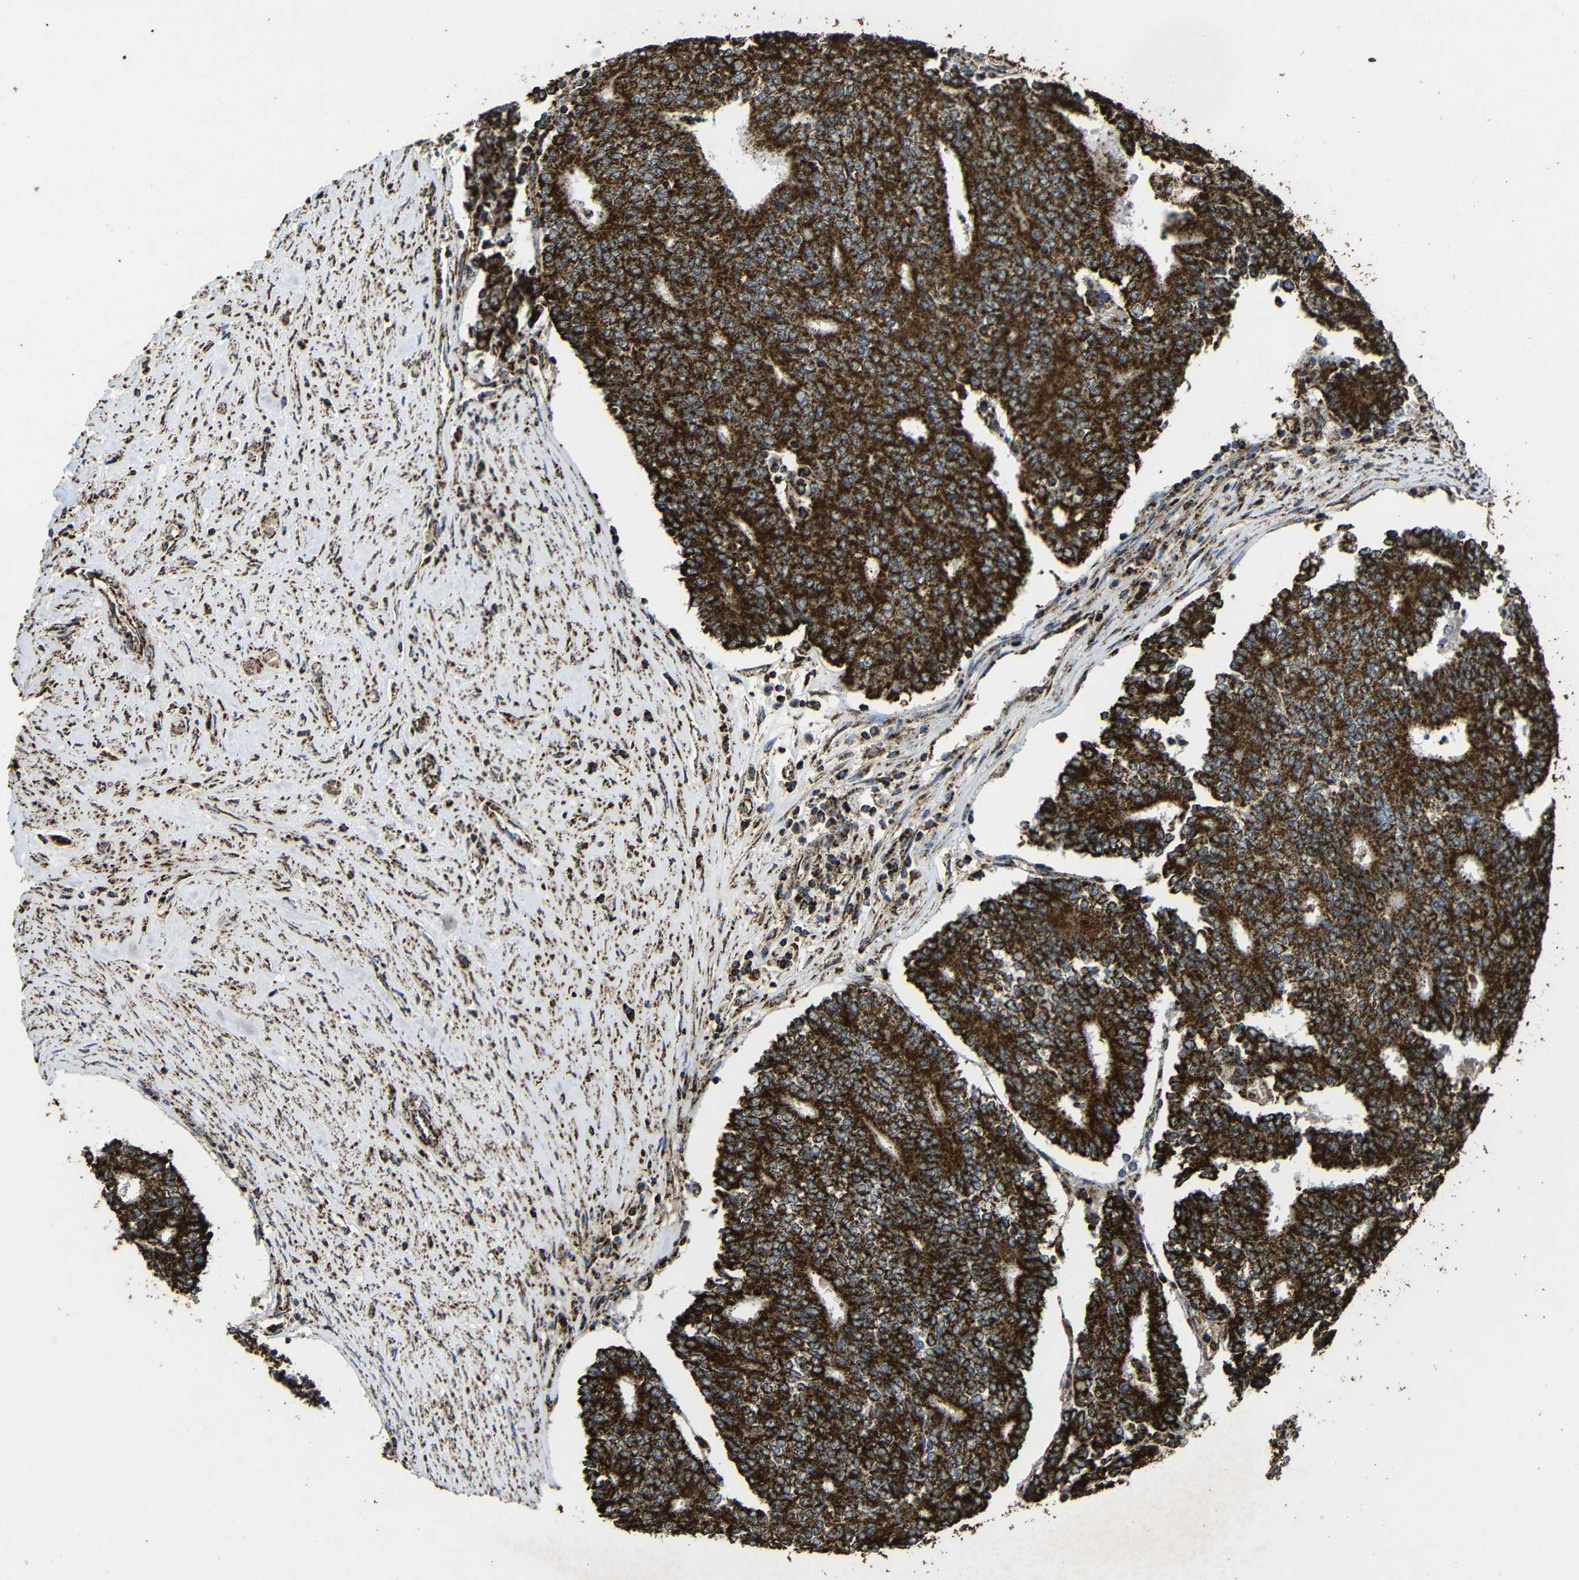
{"staining": {"intensity": "strong", "quantity": ">75%", "location": "cytoplasmic/membranous"}, "tissue": "prostate cancer", "cell_type": "Tumor cells", "image_type": "cancer", "snomed": [{"axis": "morphology", "description": "Normal tissue, NOS"}, {"axis": "morphology", "description": "Adenocarcinoma, High grade"}, {"axis": "topography", "description": "Prostate"}, {"axis": "topography", "description": "Seminal veicle"}], "caption": "Prostate cancer (adenocarcinoma (high-grade)) was stained to show a protein in brown. There is high levels of strong cytoplasmic/membranous positivity in approximately >75% of tumor cells.", "gene": "ATP5F1A", "patient": {"sex": "male", "age": 55}}